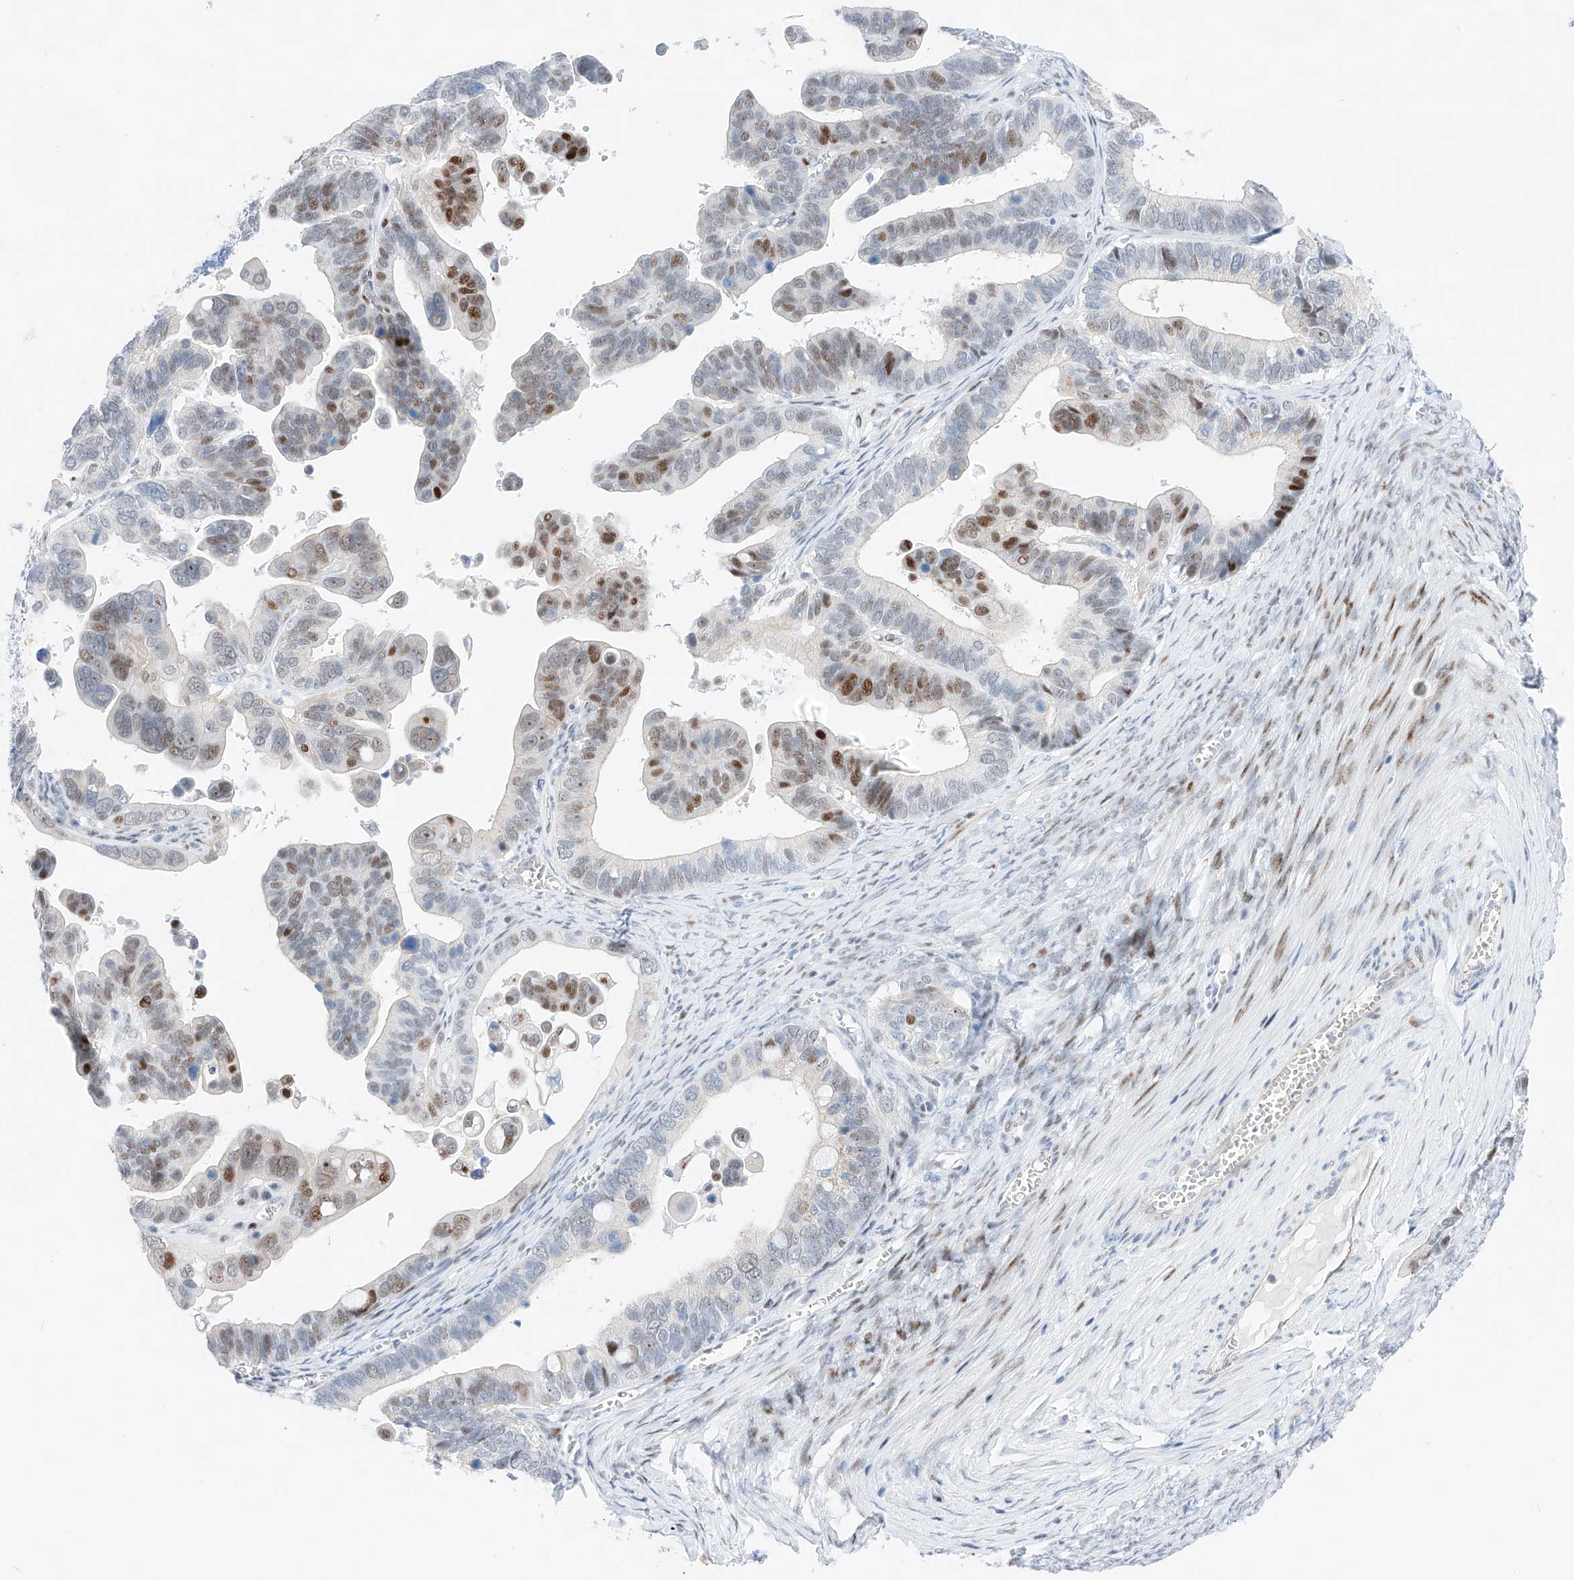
{"staining": {"intensity": "moderate", "quantity": "25%-75%", "location": "nuclear"}, "tissue": "ovarian cancer", "cell_type": "Tumor cells", "image_type": "cancer", "snomed": [{"axis": "morphology", "description": "Cystadenocarcinoma, serous, NOS"}, {"axis": "topography", "description": "Ovary"}], "caption": "A medium amount of moderate nuclear positivity is seen in approximately 25%-75% of tumor cells in ovarian cancer (serous cystadenocarcinoma) tissue.", "gene": "NT5C3B", "patient": {"sex": "female", "age": 56}}